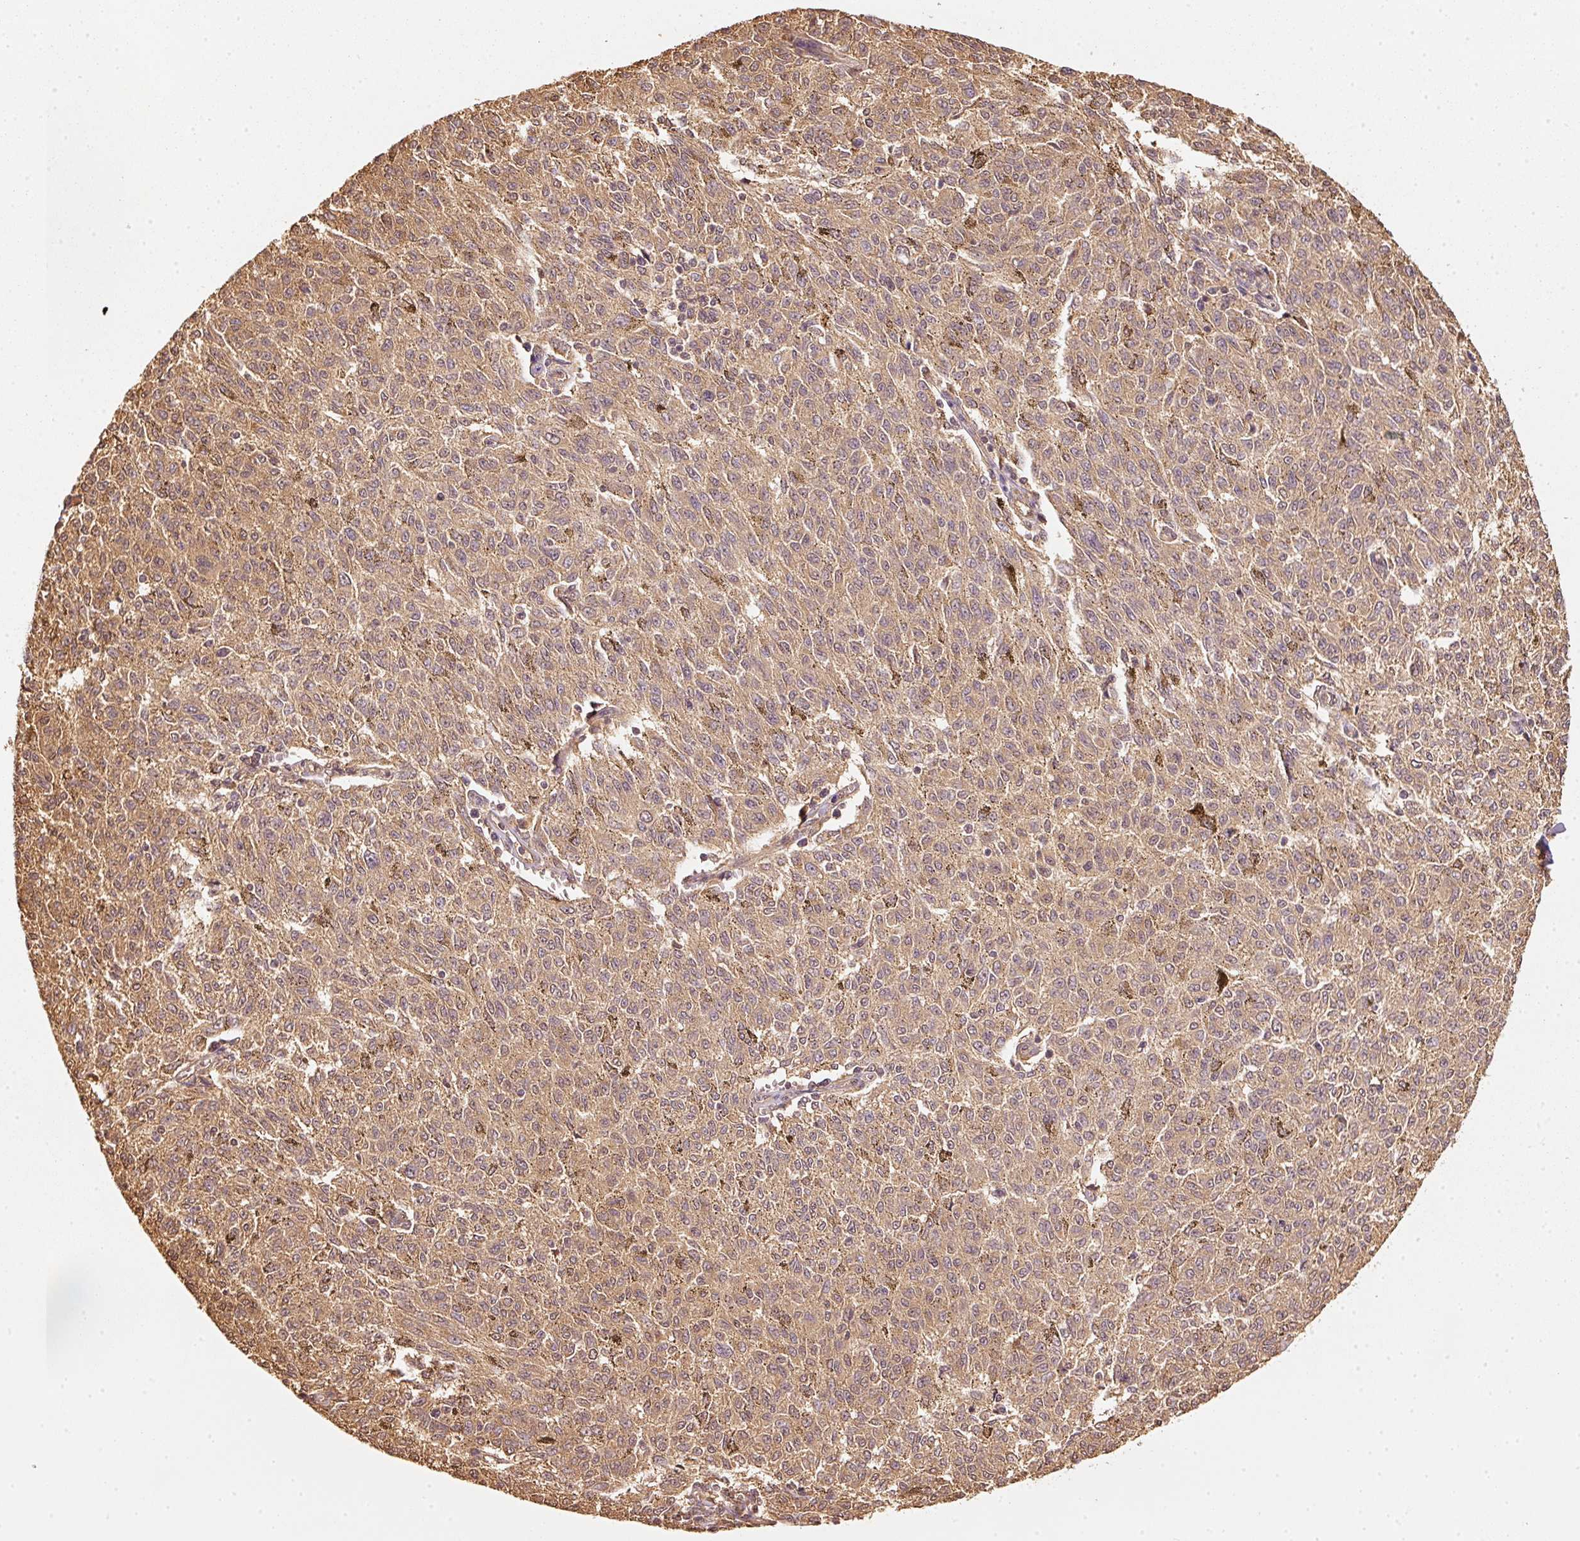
{"staining": {"intensity": "weak", "quantity": ">75%", "location": "cytoplasmic/membranous"}, "tissue": "melanoma", "cell_type": "Tumor cells", "image_type": "cancer", "snomed": [{"axis": "morphology", "description": "Malignant melanoma, NOS"}, {"axis": "topography", "description": "Skin"}], "caption": "Human melanoma stained with a brown dye displays weak cytoplasmic/membranous positive staining in approximately >75% of tumor cells.", "gene": "STAU1", "patient": {"sex": "female", "age": 72}}